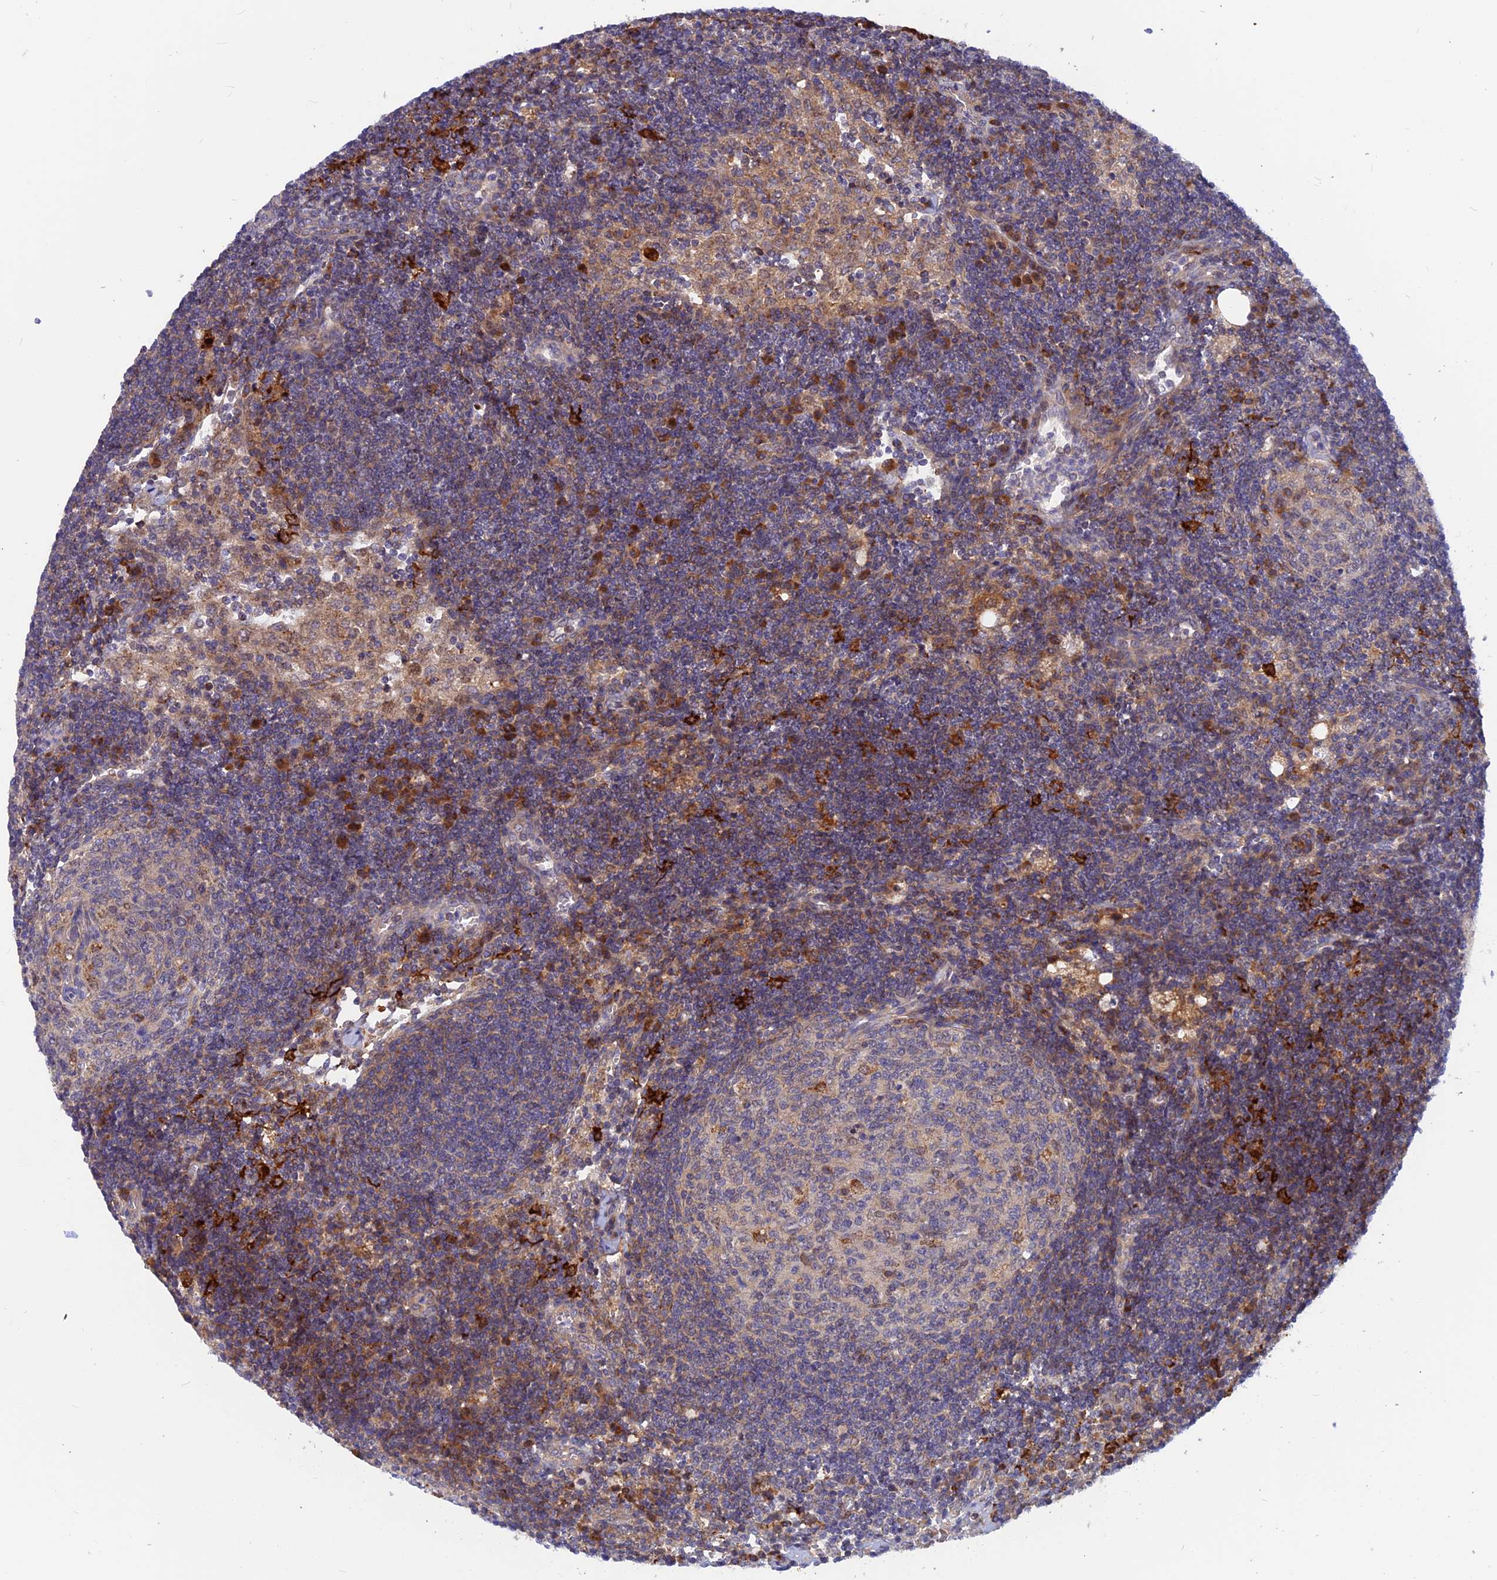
{"staining": {"intensity": "negative", "quantity": "none", "location": "none"}, "tissue": "lymph node", "cell_type": "Germinal center cells", "image_type": "normal", "snomed": [{"axis": "morphology", "description": "Normal tissue, NOS"}, {"axis": "topography", "description": "Lymph node"}], "caption": "DAB immunohistochemical staining of benign lymph node demonstrates no significant positivity in germinal center cells.", "gene": "DNAJC16", "patient": {"sex": "female", "age": 73}}